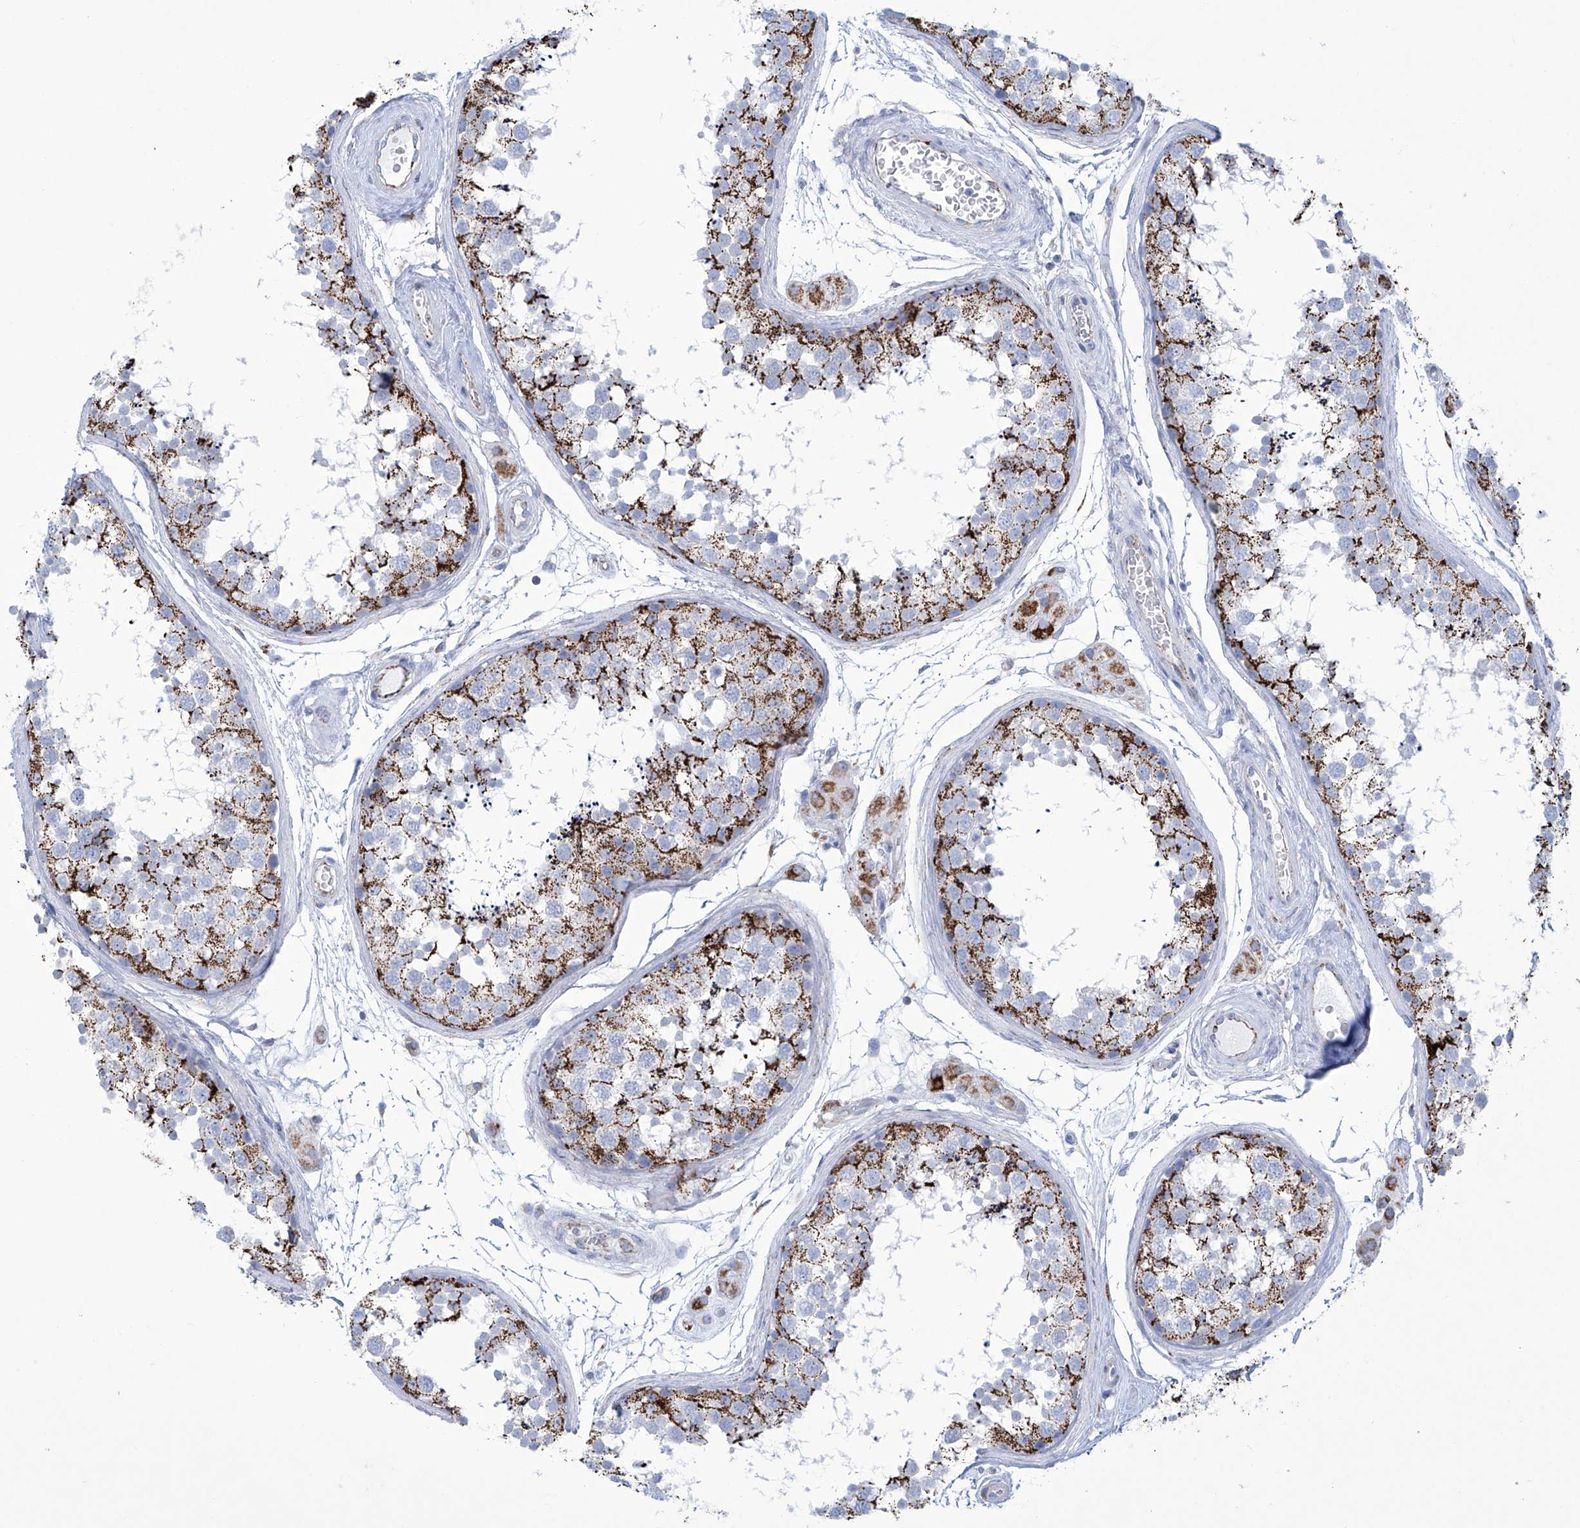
{"staining": {"intensity": "strong", "quantity": "<25%", "location": "cytoplasmic/membranous"}, "tissue": "testis", "cell_type": "Cells in seminiferous ducts", "image_type": "normal", "snomed": [{"axis": "morphology", "description": "Normal tissue, NOS"}, {"axis": "topography", "description": "Testis"}], "caption": "Brown immunohistochemical staining in benign testis exhibits strong cytoplasmic/membranous expression in about <25% of cells in seminiferous ducts.", "gene": "ALDH6A1", "patient": {"sex": "male", "age": 56}}